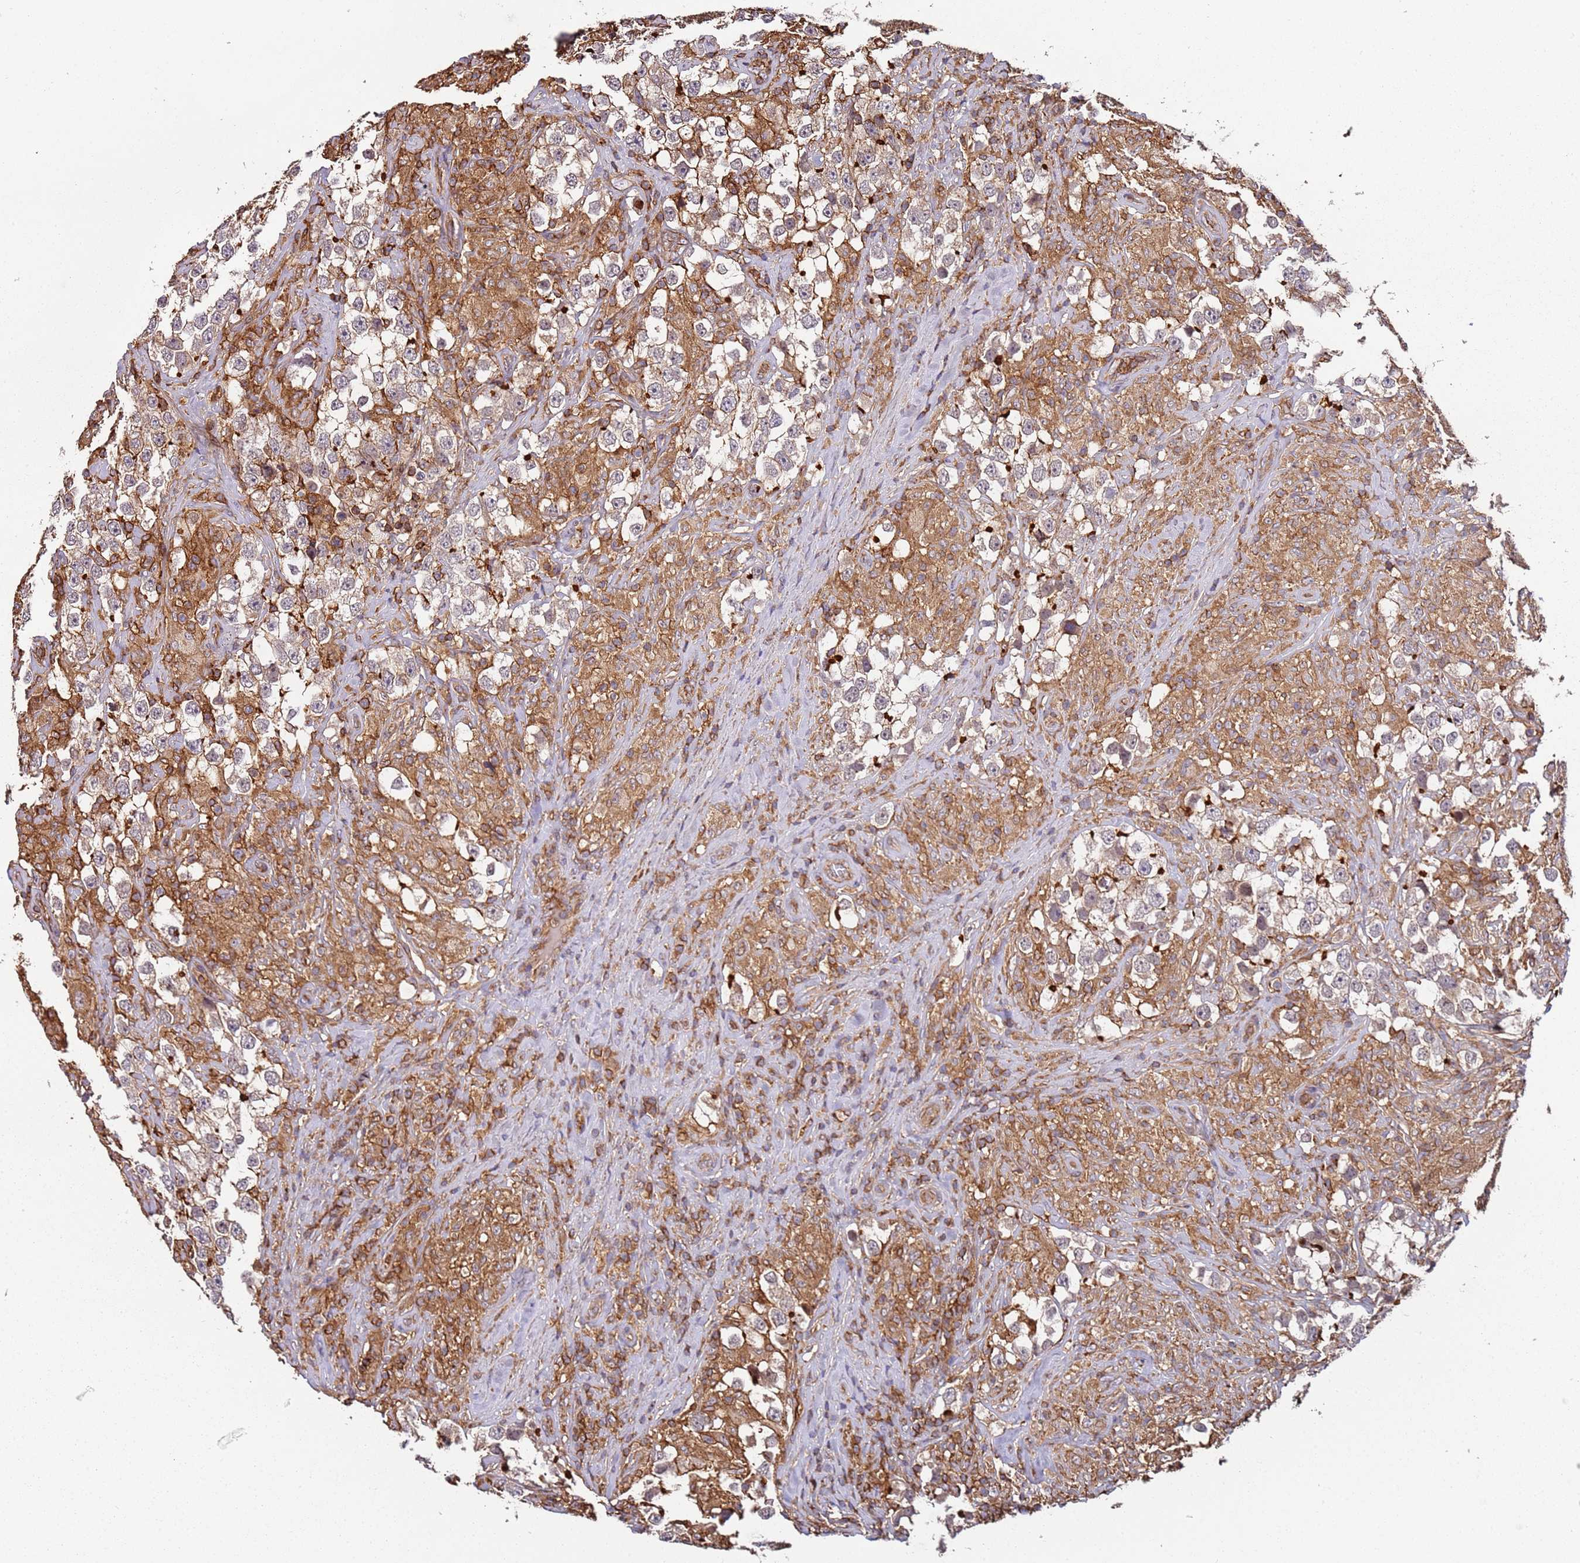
{"staining": {"intensity": "weak", "quantity": "25%-75%", "location": "cytoplasmic/membranous"}, "tissue": "testis cancer", "cell_type": "Tumor cells", "image_type": "cancer", "snomed": [{"axis": "morphology", "description": "Seminoma, NOS"}, {"axis": "topography", "description": "Testis"}], "caption": "Testis cancer tissue demonstrates weak cytoplasmic/membranous expression in about 25%-75% of tumor cells", "gene": "CYP2U1", "patient": {"sex": "male", "age": 46}}